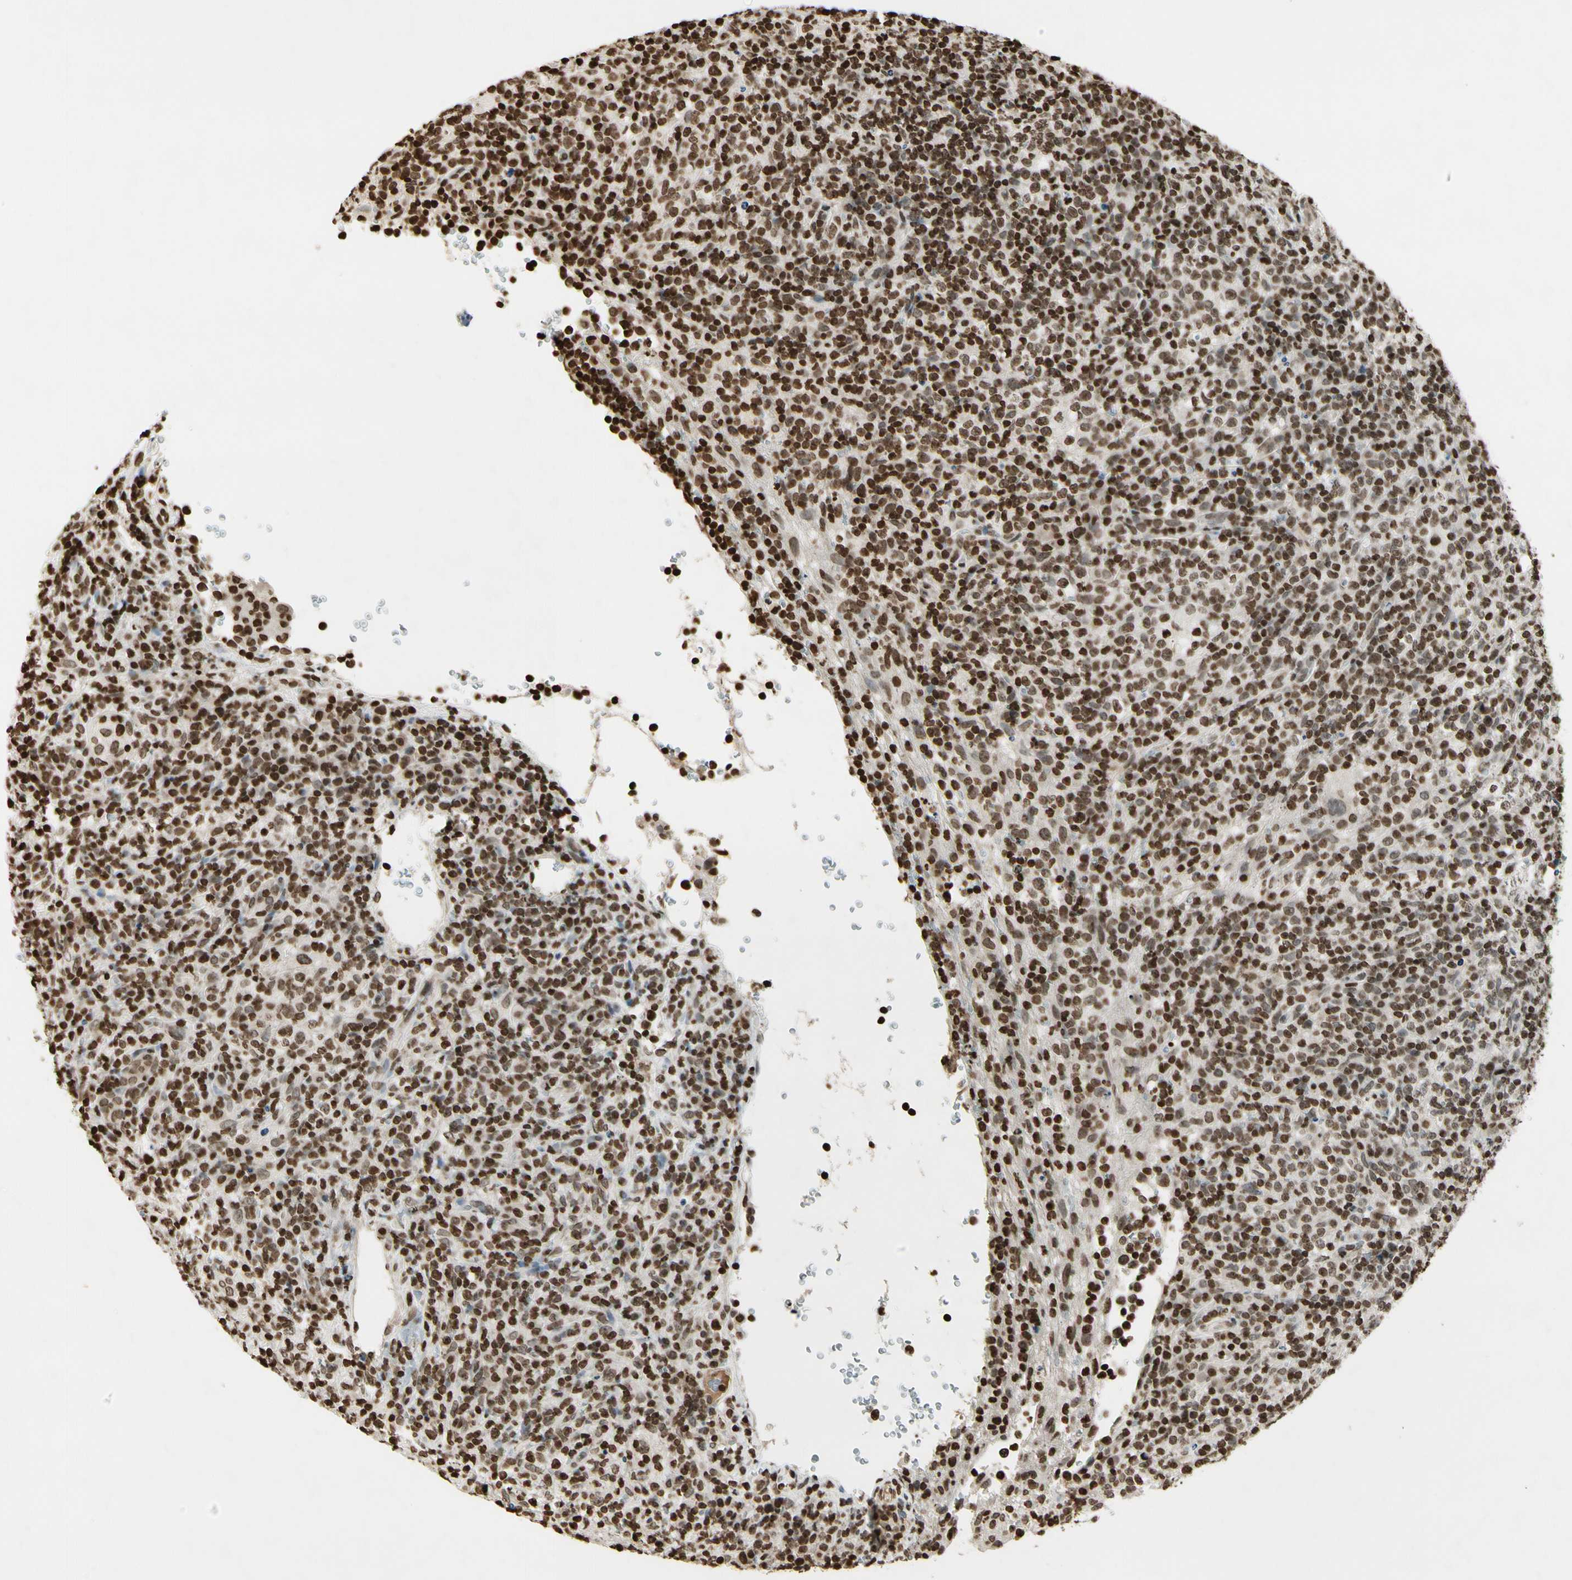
{"staining": {"intensity": "strong", "quantity": "25%-75%", "location": "nuclear"}, "tissue": "lymphoma", "cell_type": "Tumor cells", "image_type": "cancer", "snomed": [{"axis": "morphology", "description": "Malignant lymphoma, non-Hodgkin's type, High grade"}, {"axis": "topography", "description": "Lymph node"}], "caption": "Protein staining of malignant lymphoma, non-Hodgkin's type (high-grade) tissue displays strong nuclear expression in approximately 25%-75% of tumor cells.", "gene": "RORA", "patient": {"sex": "female", "age": 76}}